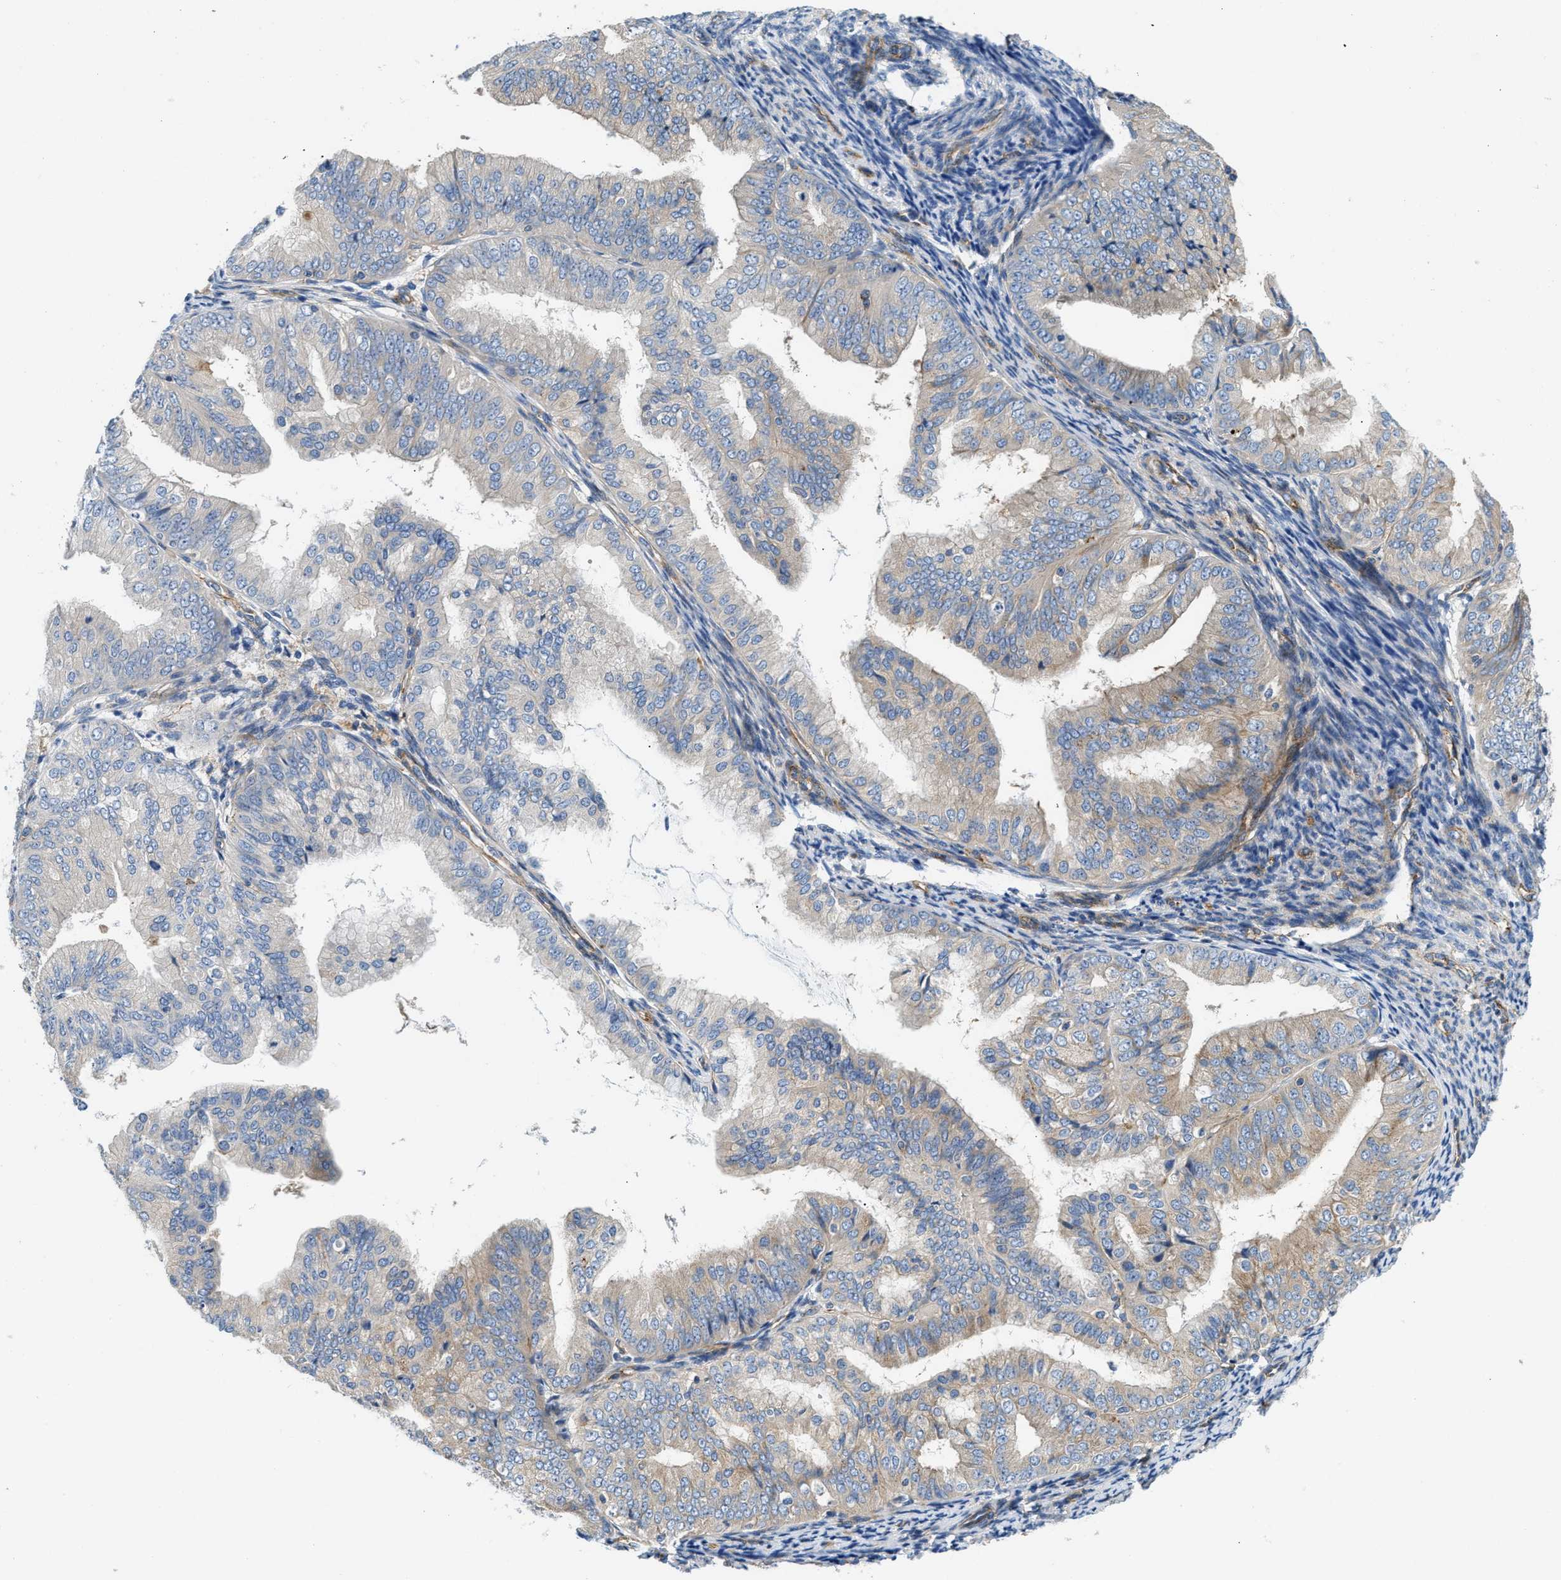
{"staining": {"intensity": "weak", "quantity": "25%-75%", "location": "cytoplasmic/membranous"}, "tissue": "endometrial cancer", "cell_type": "Tumor cells", "image_type": "cancer", "snomed": [{"axis": "morphology", "description": "Adenocarcinoma, NOS"}, {"axis": "topography", "description": "Endometrium"}], "caption": "Weak cytoplasmic/membranous staining for a protein is identified in approximately 25%-75% of tumor cells of adenocarcinoma (endometrial) using immunohistochemistry (IHC).", "gene": "NSUN7", "patient": {"sex": "female", "age": 63}}